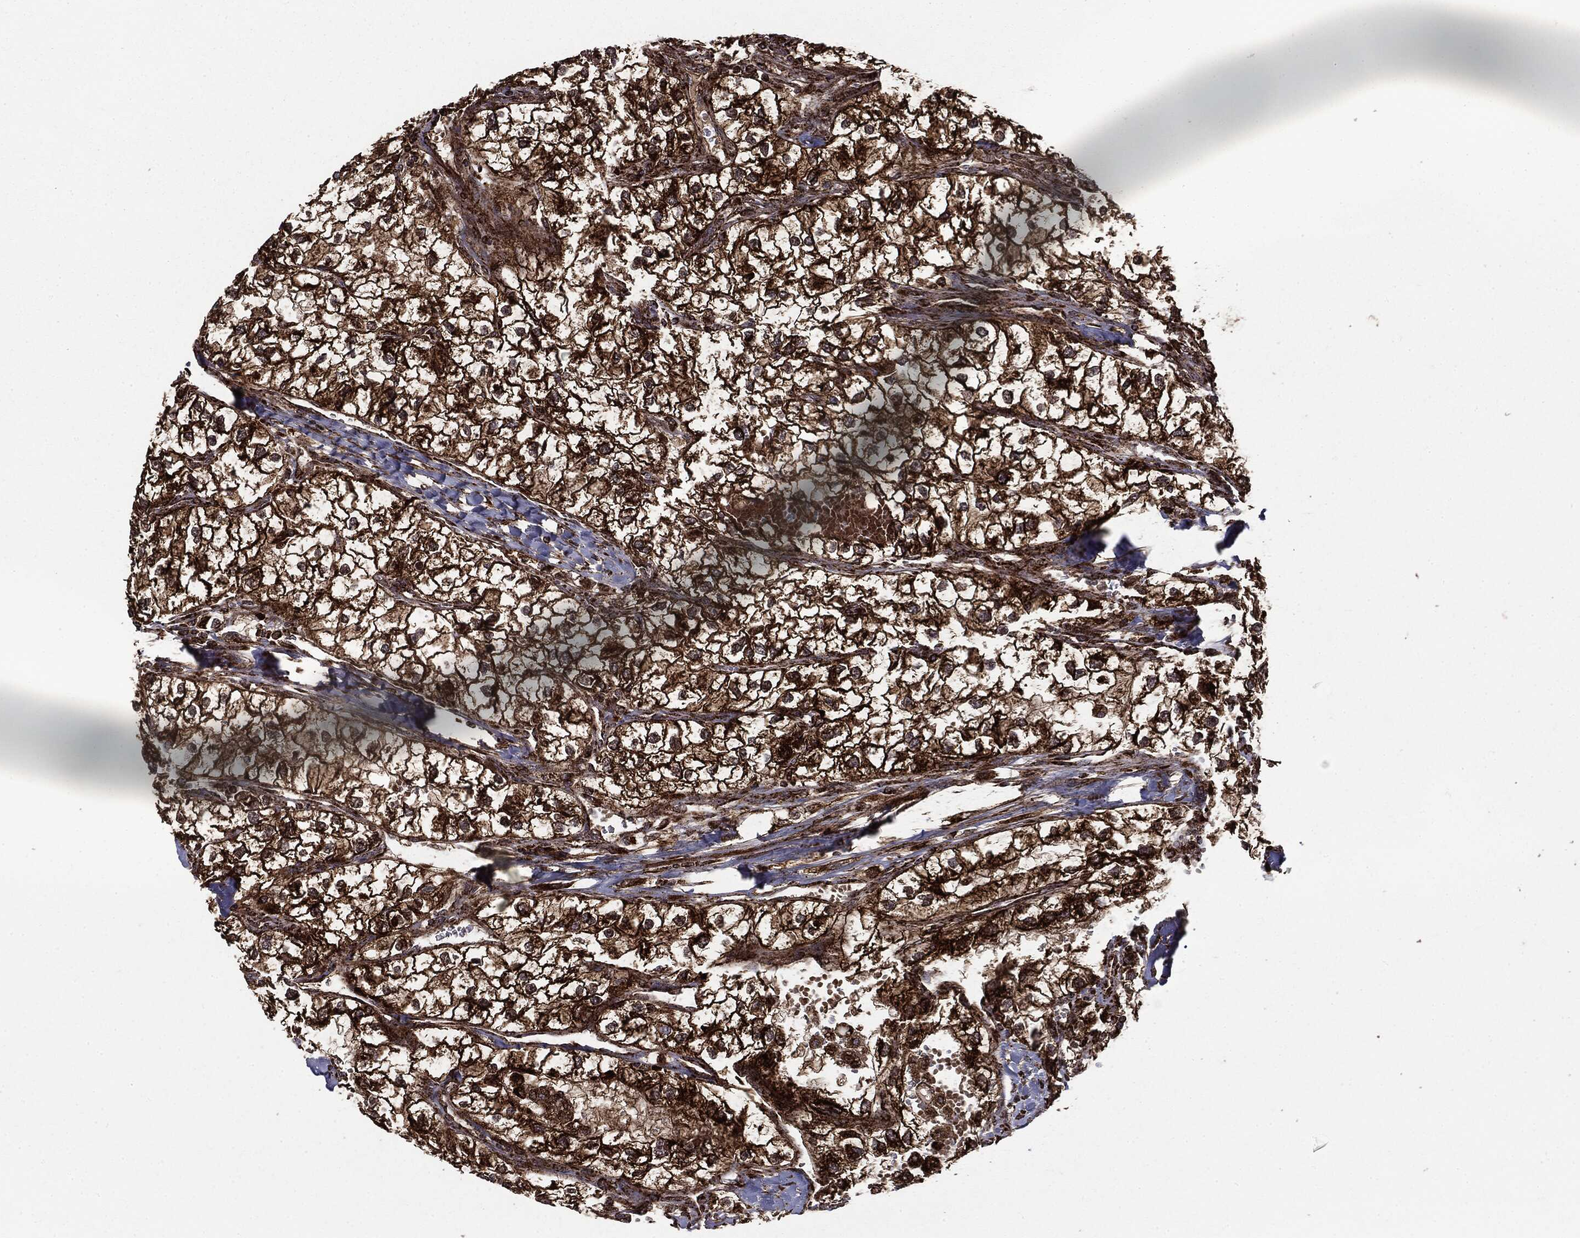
{"staining": {"intensity": "strong", "quantity": ">75%", "location": "cytoplasmic/membranous"}, "tissue": "renal cancer", "cell_type": "Tumor cells", "image_type": "cancer", "snomed": [{"axis": "morphology", "description": "Adenocarcinoma, NOS"}, {"axis": "topography", "description": "Kidney"}], "caption": "Human renal cancer stained with a protein marker reveals strong staining in tumor cells.", "gene": "MAP2K1", "patient": {"sex": "male", "age": 59}}